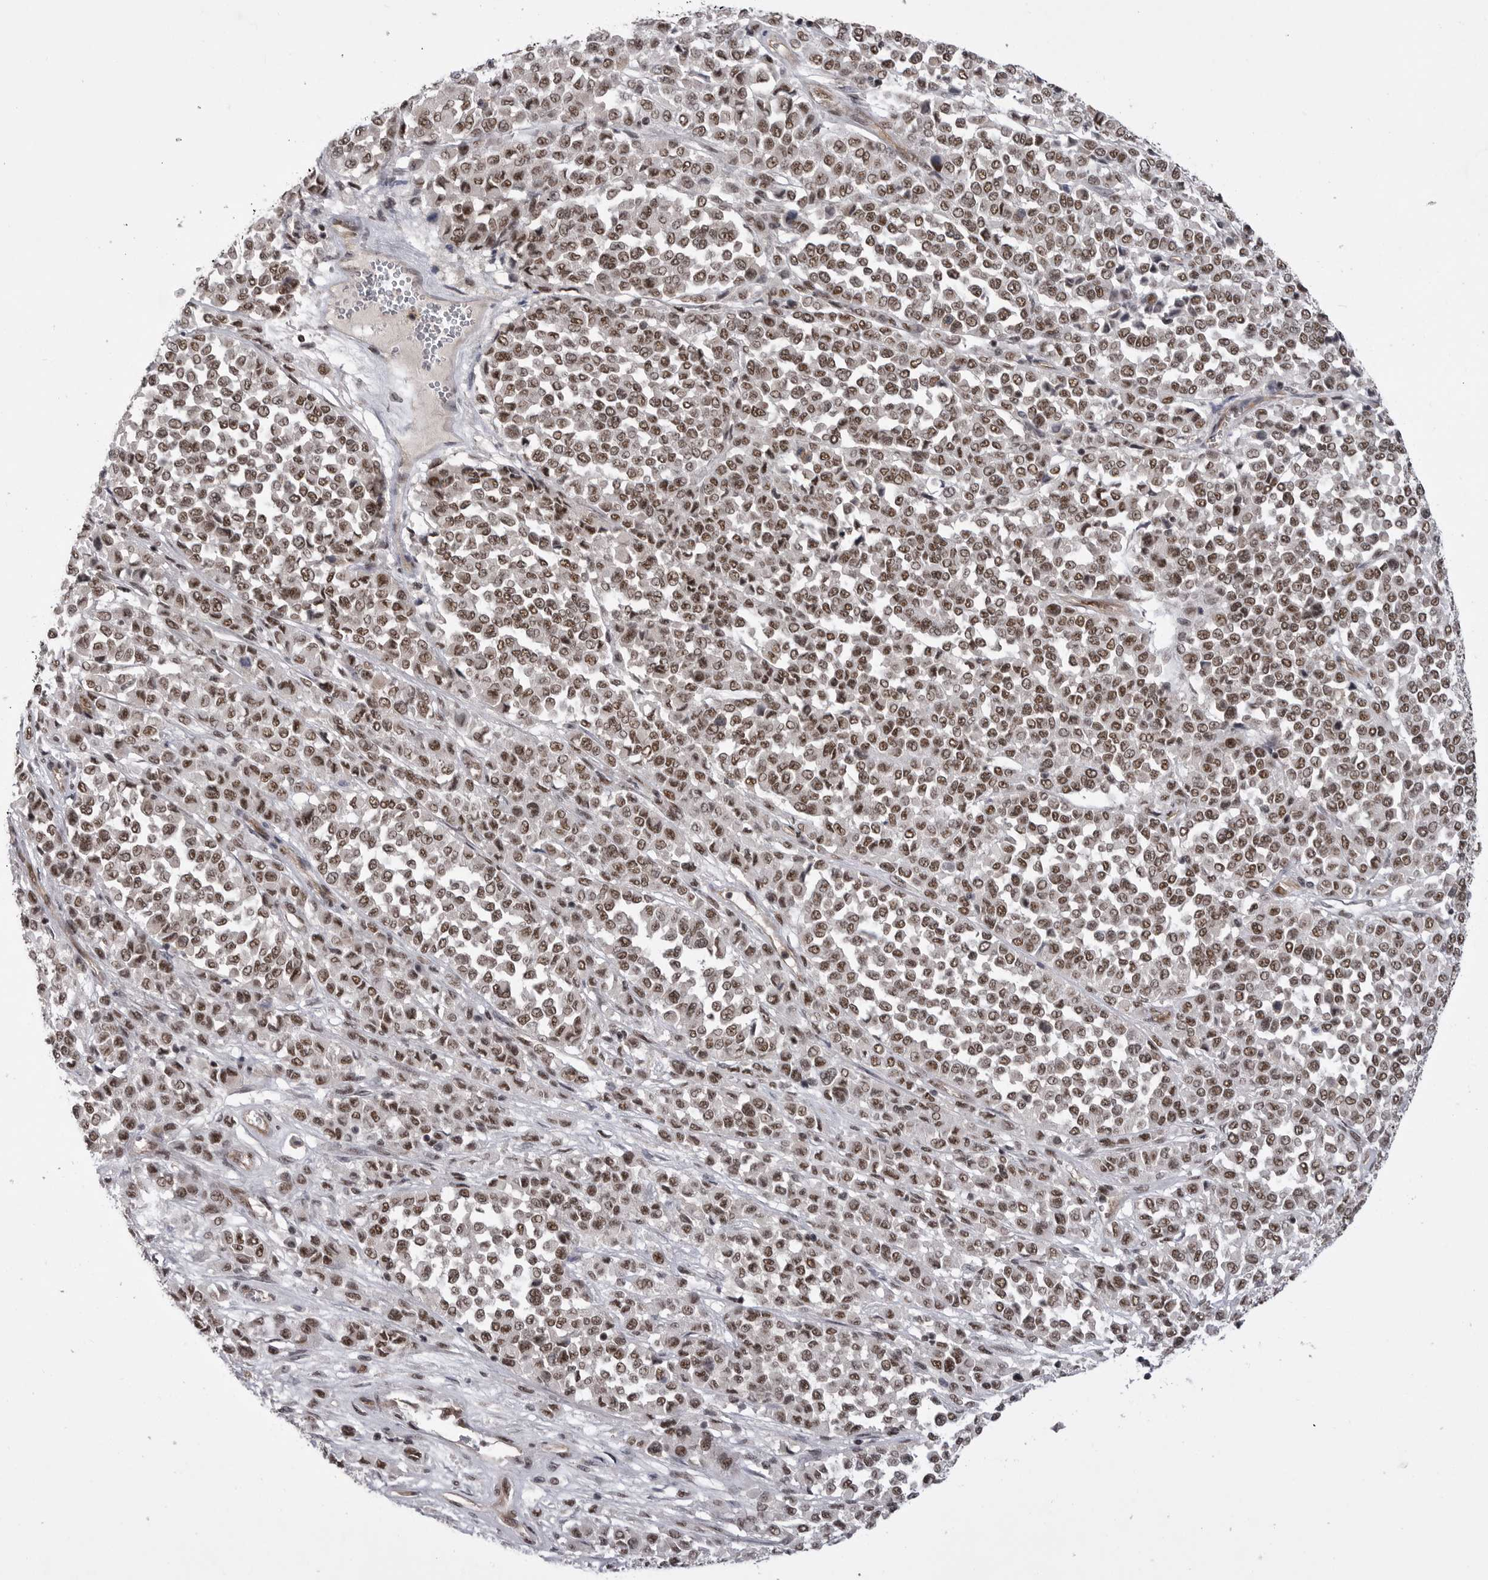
{"staining": {"intensity": "moderate", "quantity": ">75%", "location": "nuclear"}, "tissue": "melanoma", "cell_type": "Tumor cells", "image_type": "cancer", "snomed": [{"axis": "morphology", "description": "Malignant melanoma, Metastatic site"}, {"axis": "topography", "description": "Pancreas"}], "caption": "Human melanoma stained with a protein marker shows moderate staining in tumor cells.", "gene": "PPP1R8", "patient": {"sex": "female", "age": 30}}